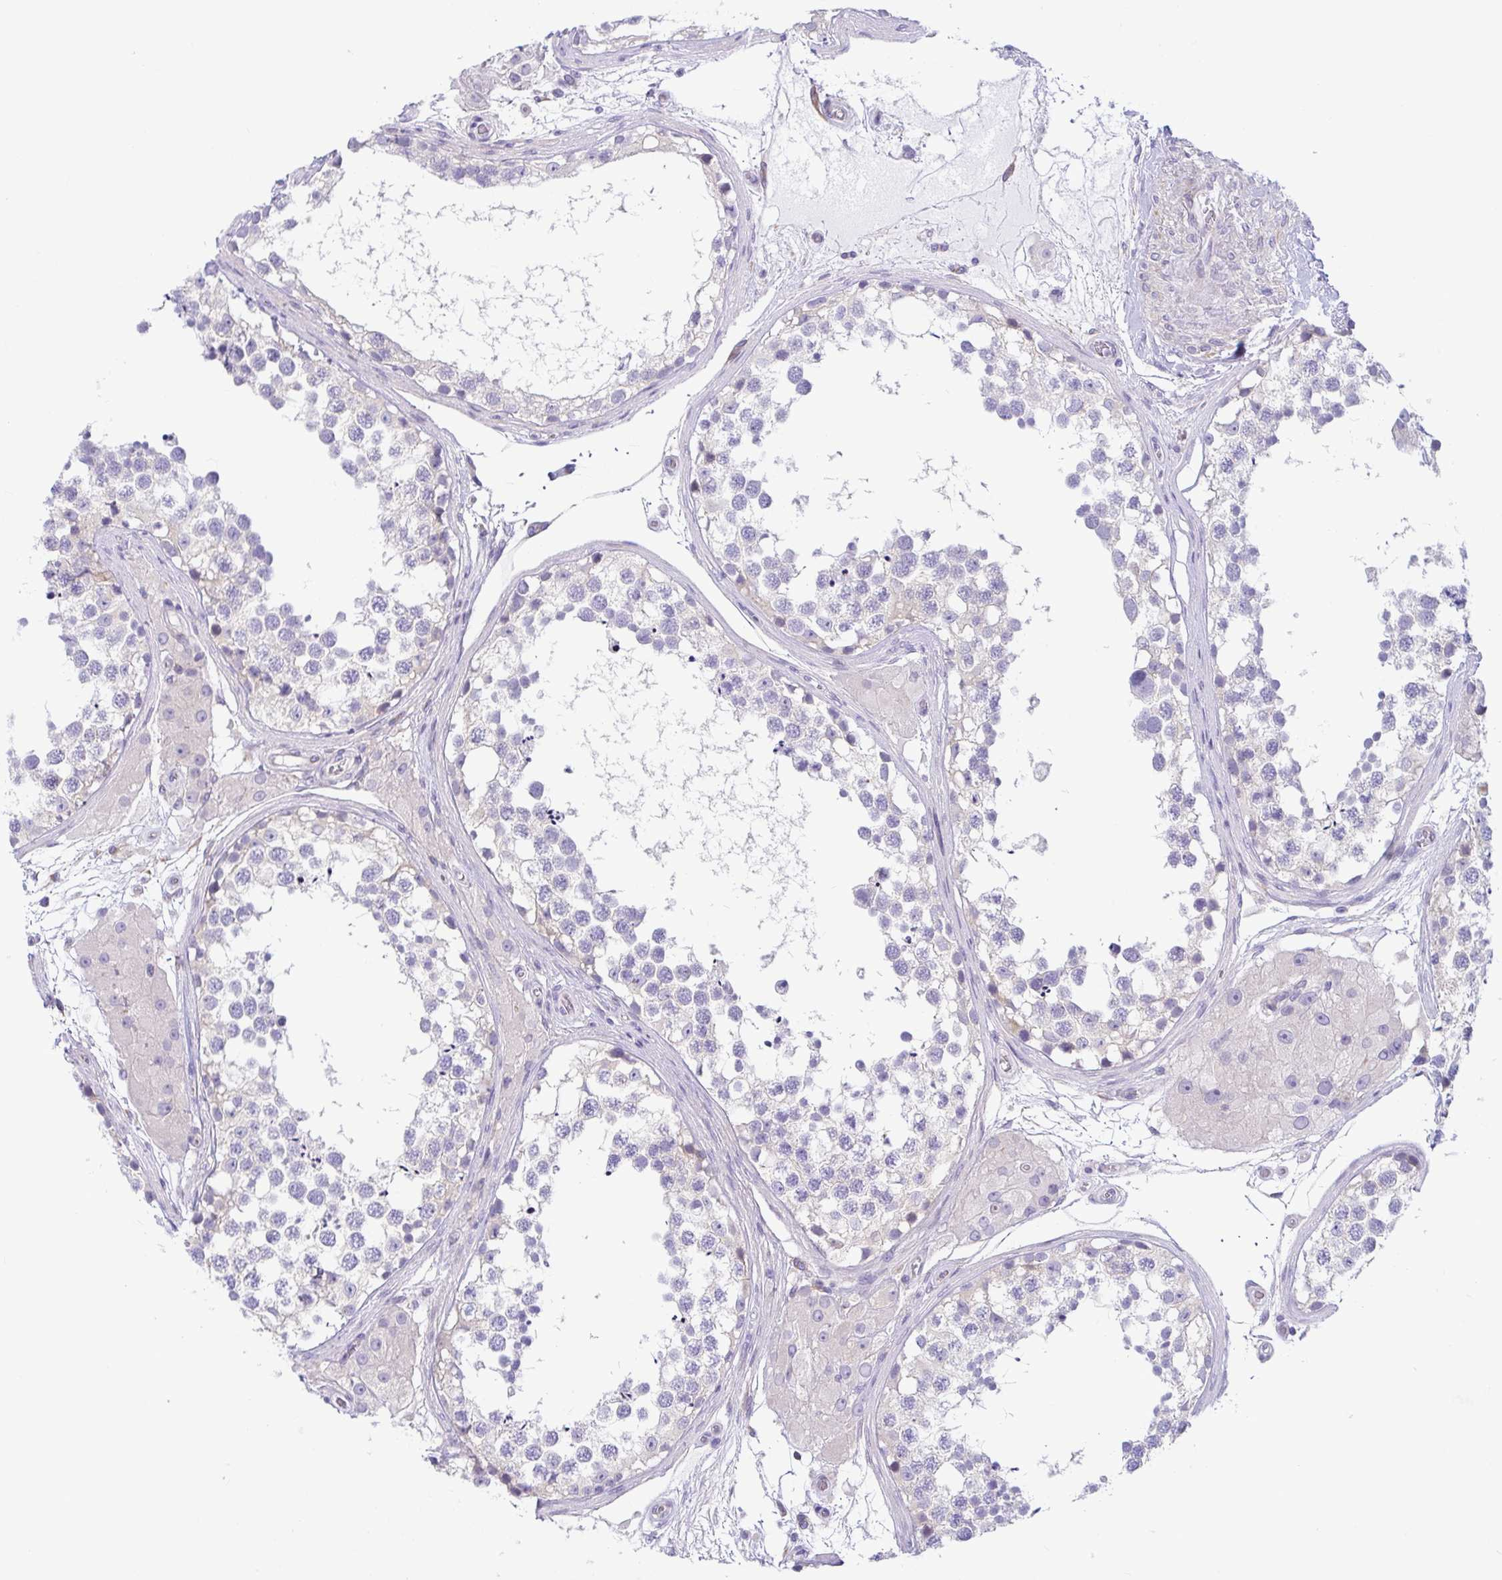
{"staining": {"intensity": "negative", "quantity": "none", "location": "none"}, "tissue": "testis", "cell_type": "Cells in seminiferous ducts", "image_type": "normal", "snomed": [{"axis": "morphology", "description": "Normal tissue, NOS"}, {"axis": "morphology", "description": "Seminoma, NOS"}, {"axis": "topography", "description": "Testis"}], "caption": "This image is of normal testis stained with immunohistochemistry (IHC) to label a protein in brown with the nuclei are counter-stained blue. There is no staining in cells in seminiferous ducts.", "gene": "TNNI2", "patient": {"sex": "male", "age": 65}}